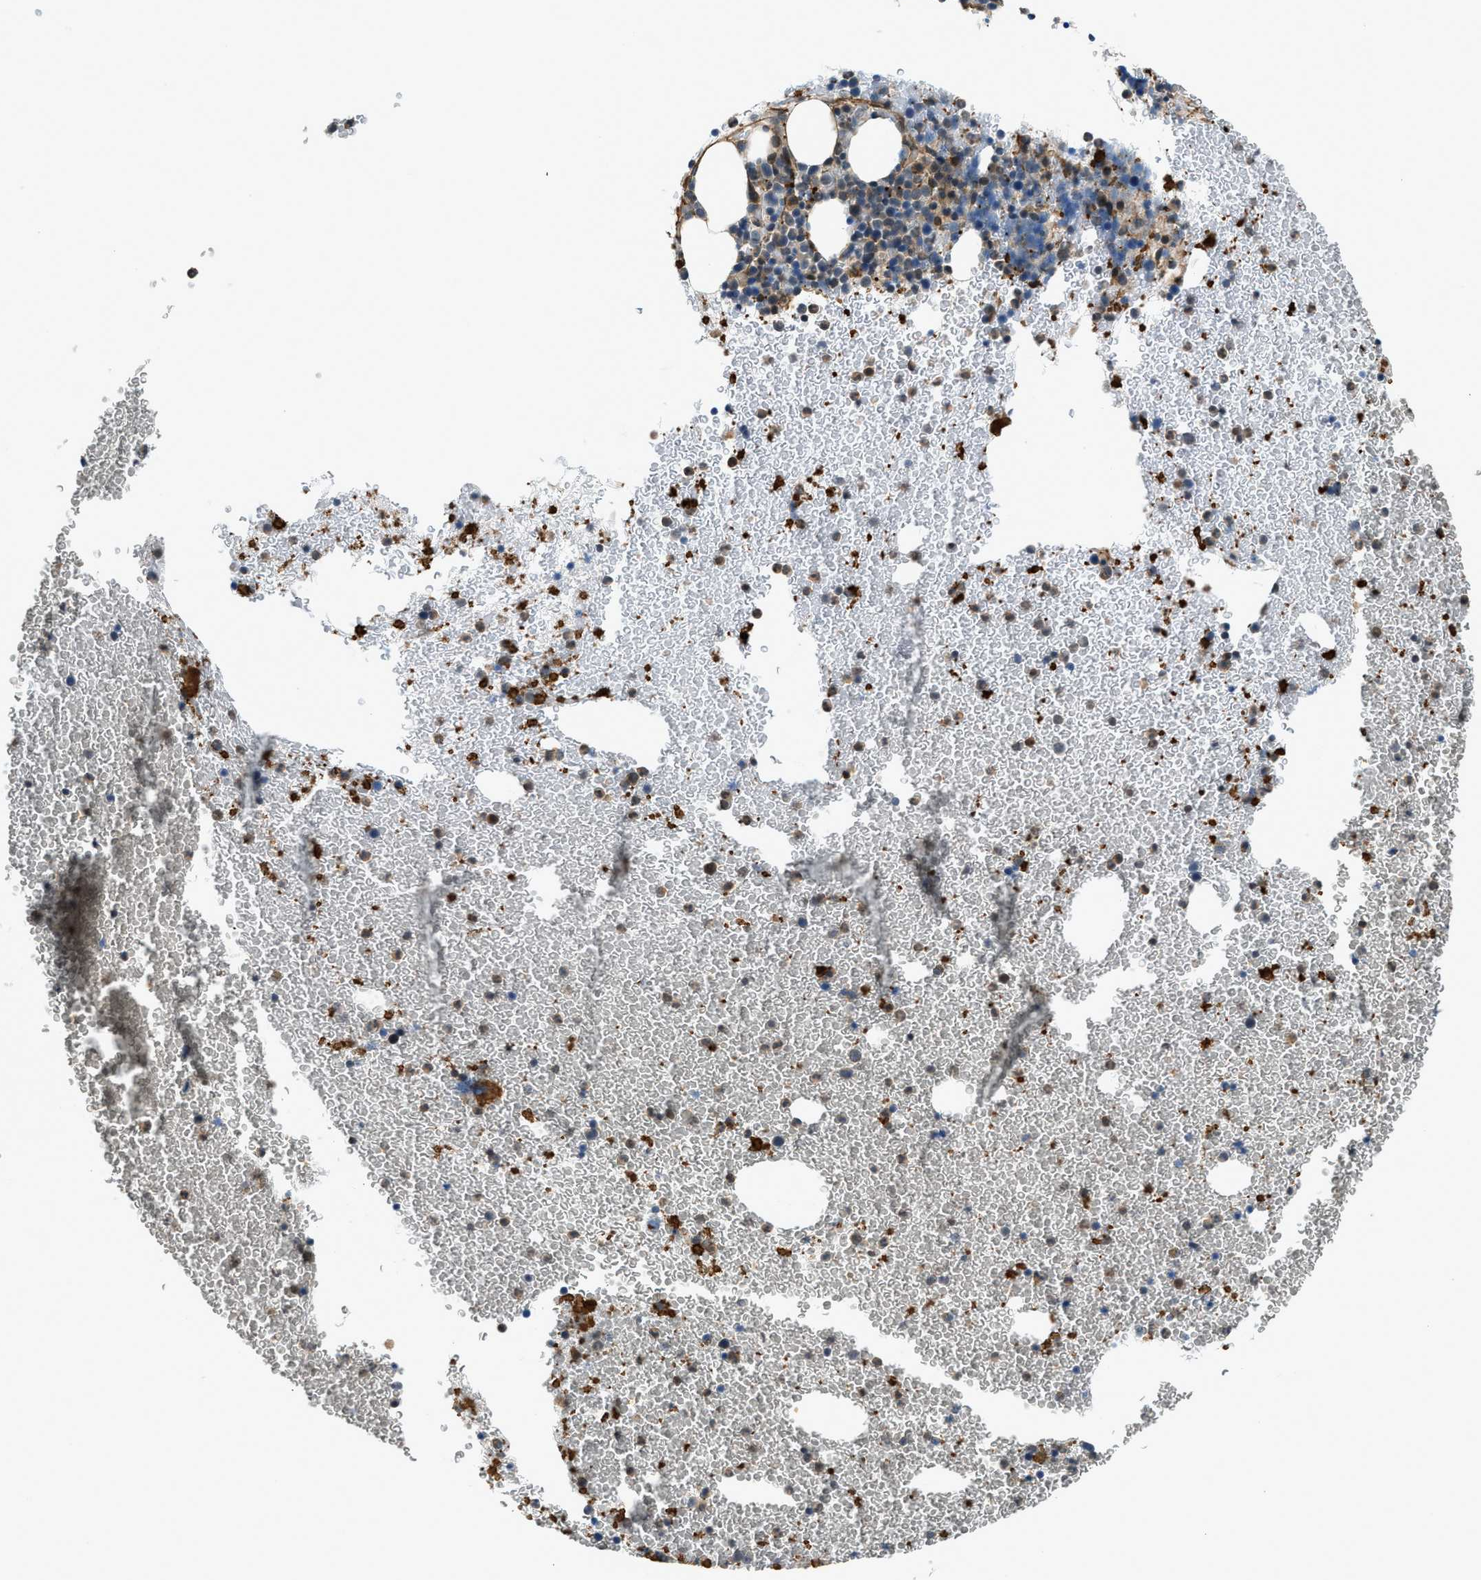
{"staining": {"intensity": "moderate", "quantity": "25%-75%", "location": "cytoplasmic/membranous"}, "tissue": "bone marrow", "cell_type": "Hematopoietic cells", "image_type": "normal", "snomed": [{"axis": "morphology", "description": "Normal tissue, NOS"}, {"axis": "morphology", "description": "Inflammation, NOS"}, {"axis": "topography", "description": "Bone marrow"}], "caption": "The immunohistochemical stain labels moderate cytoplasmic/membranous expression in hematopoietic cells of benign bone marrow.", "gene": "CGN", "patient": {"sex": "male", "age": 47}}